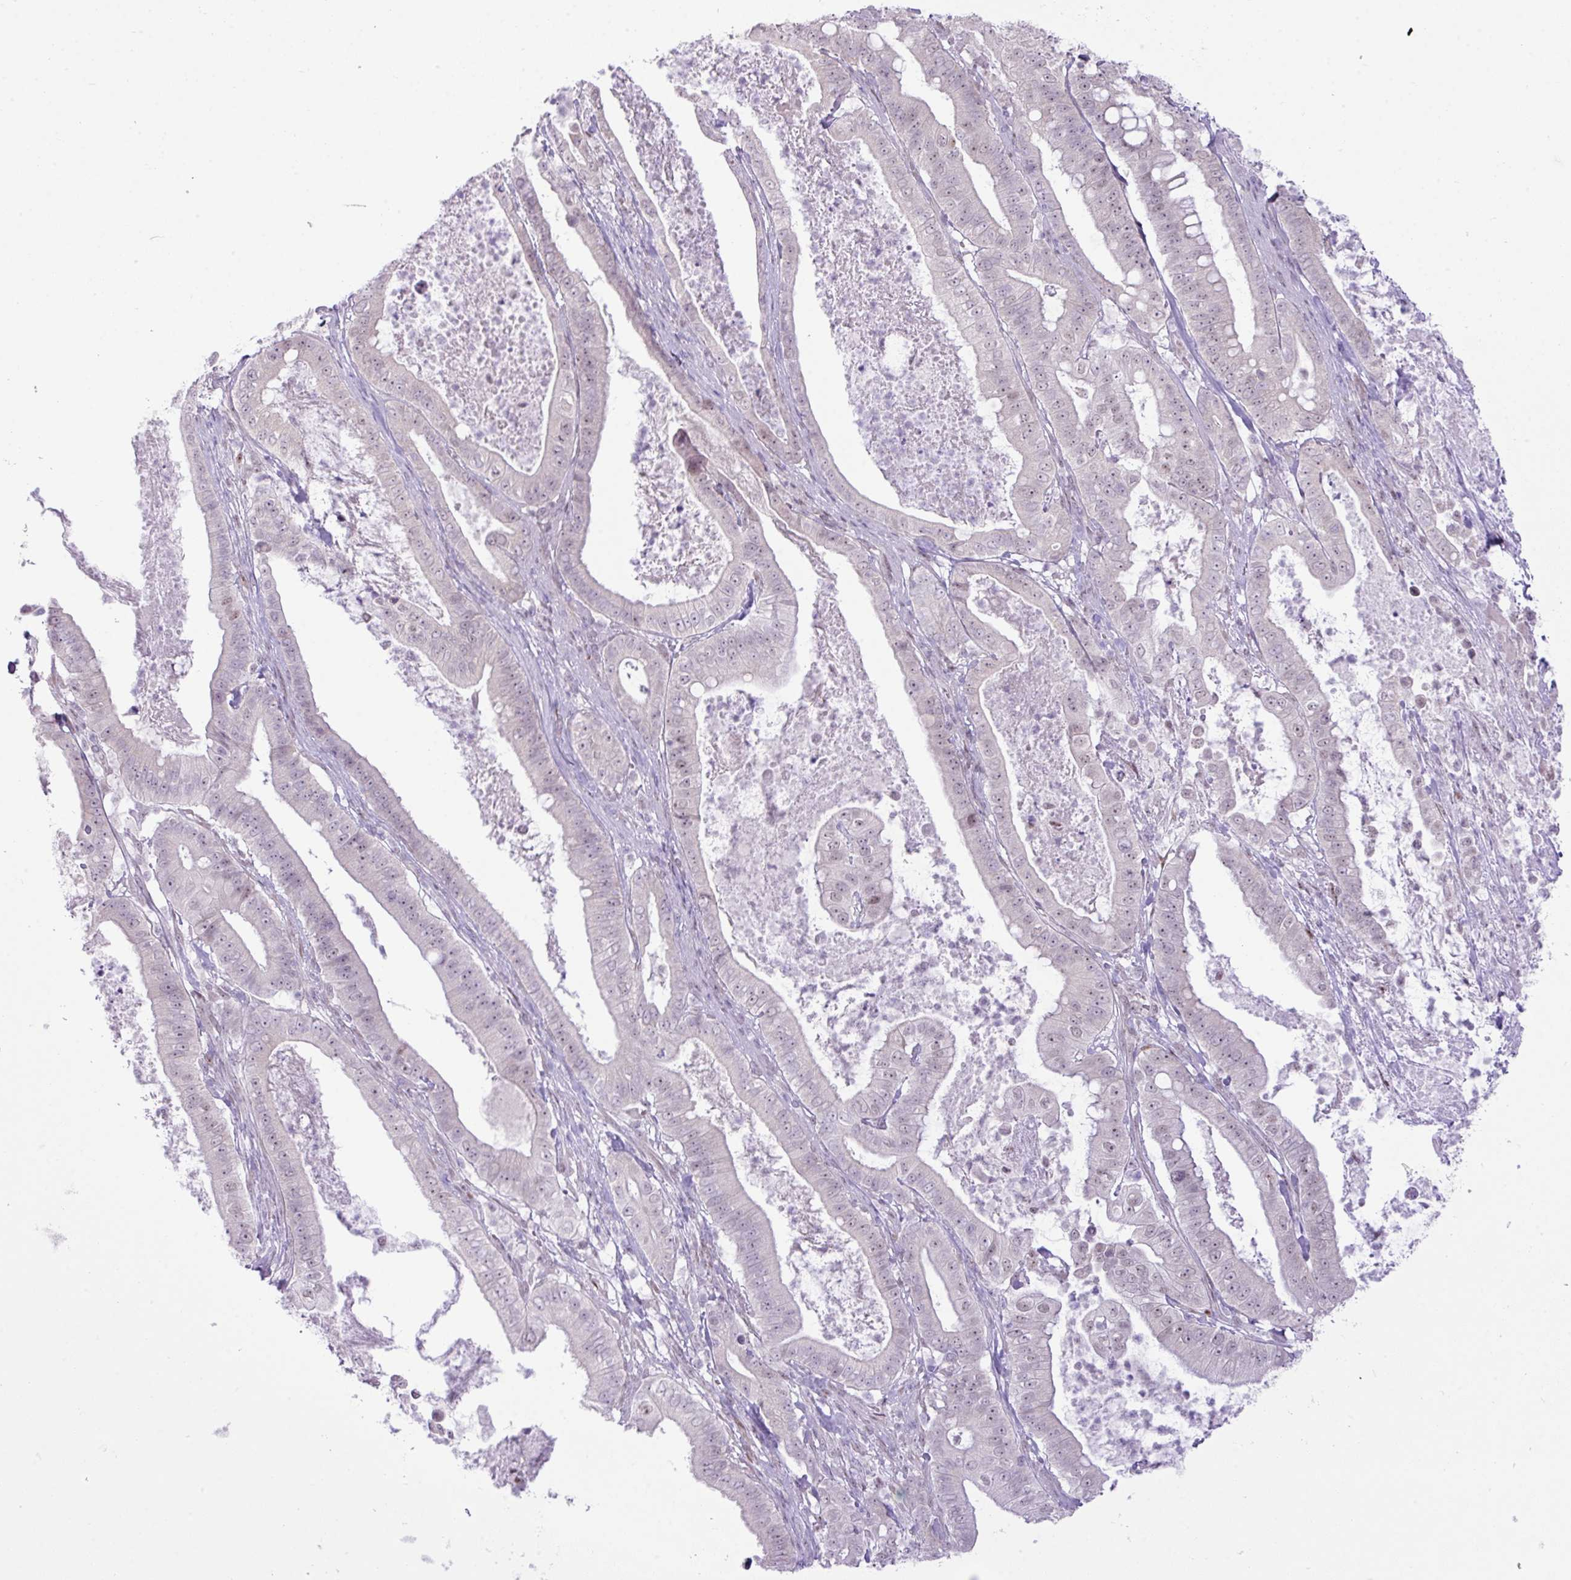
{"staining": {"intensity": "weak", "quantity": "25%-75%", "location": "nuclear"}, "tissue": "pancreatic cancer", "cell_type": "Tumor cells", "image_type": "cancer", "snomed": [{"axis": "morphology", "description": "Adenocarcinoma, NOS"}, {"axis": "topography", "description": "Pancreas"}], "caption": "IHC histopathology image of neoplastic tissue: human pancreatic adenocarcinoma stained using immunohistochemistry (IHC) reveals low levels of weak protein expression localized specifically in the nuclear of tumor cells, appearing as a nuclear brown color.", "gene": "ELOA2", "patient": {"sex": "male", "age": 71}}